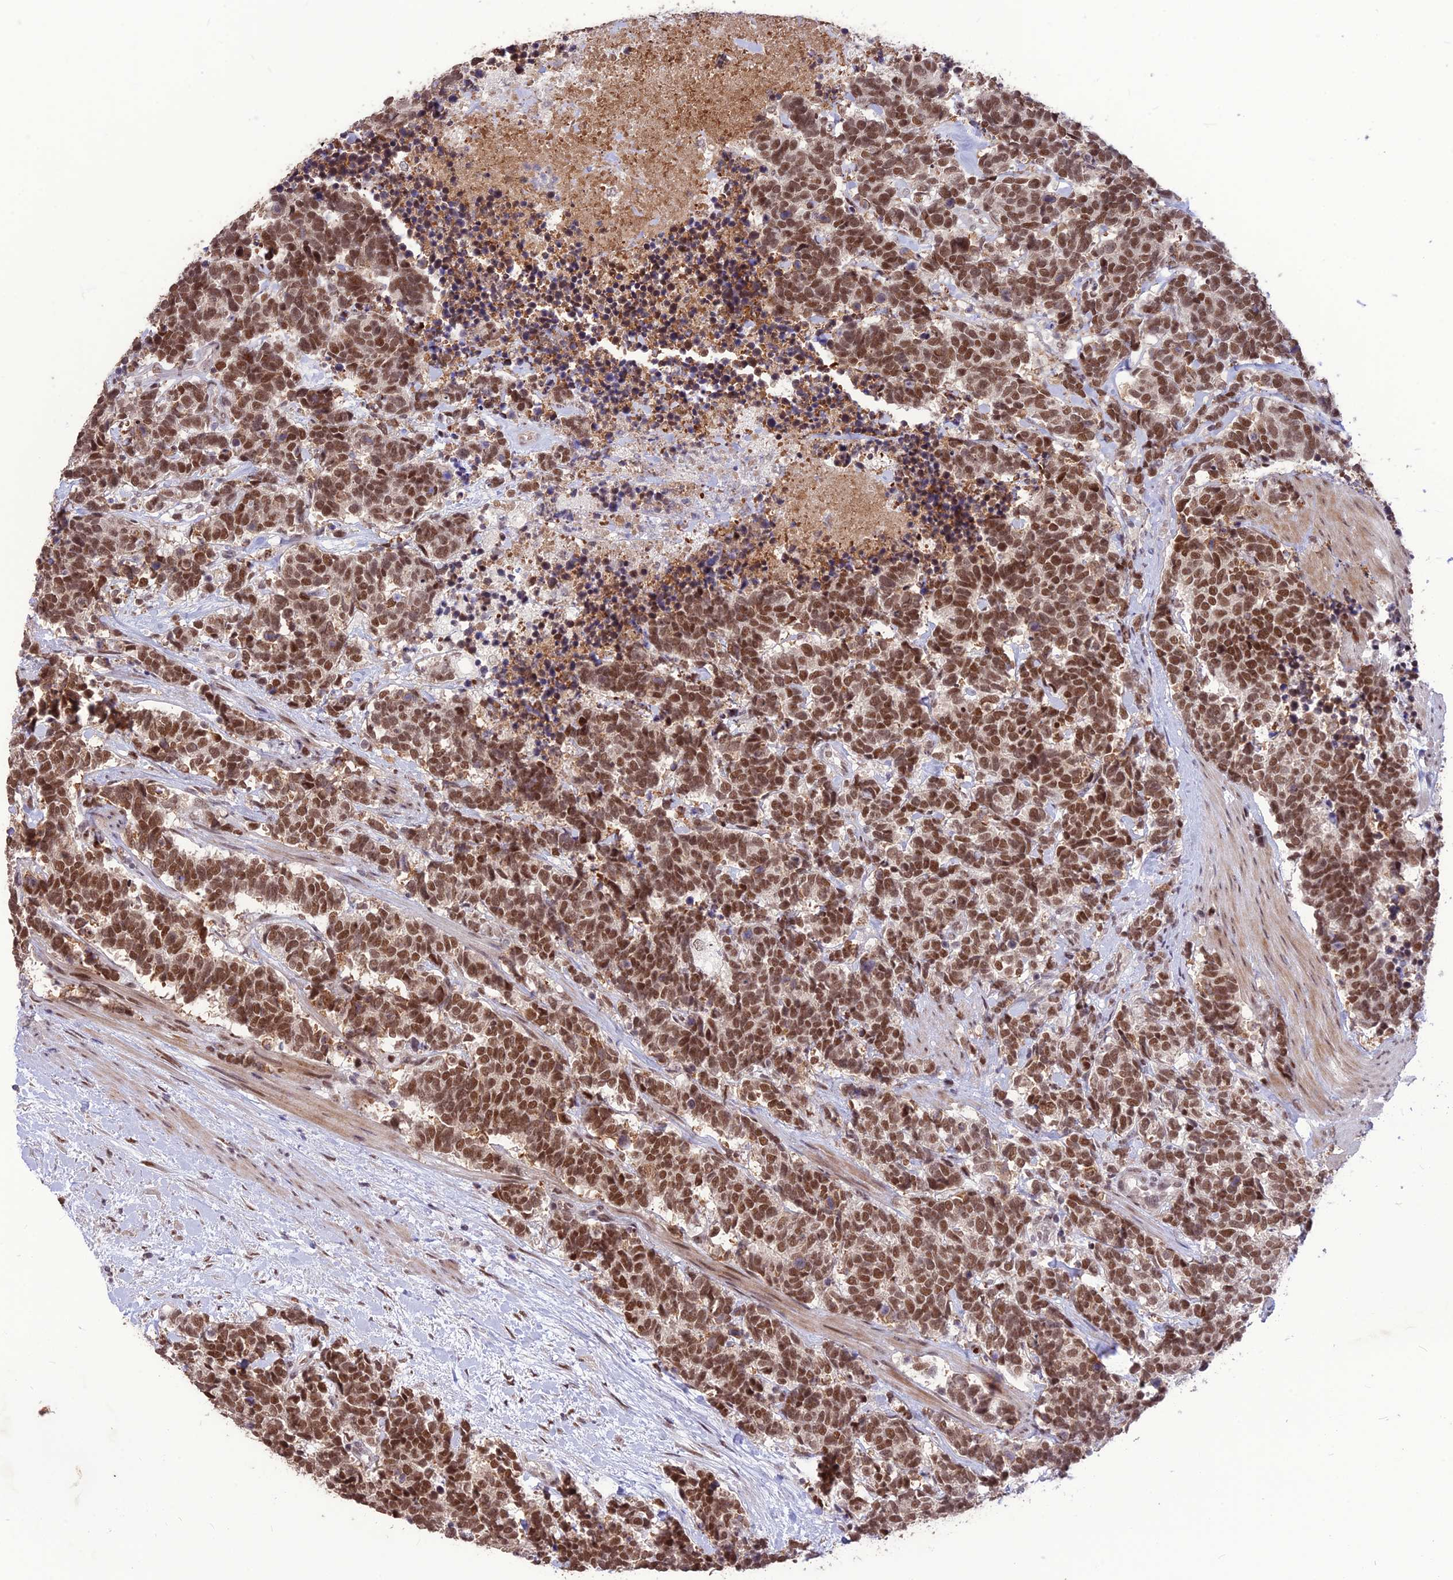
{"staining": {"intensity": "moderate", "quantity": ">75%", "location": "nuclear"}, "tissue": "carcinoid", "cell_type": "Tumor cells", "image_type": "cancer", "snomed": [{"axis": "morphology", "description": "Carcinoma, NOS"}, {"axis": "morphology", "description": "Carcinoid, malignant, NOS"}, {"axis": "topography", "description": "Prostate"}], "caption": "Protein staining of carcinoma tissue demonstrates moderate nuclear expression in approximately >75% of tumor cells. (DAB IHC with brightfield microscopy, high magnification).", "gene": "DIS3", "patient": {"sex": "male", "age": 57}}